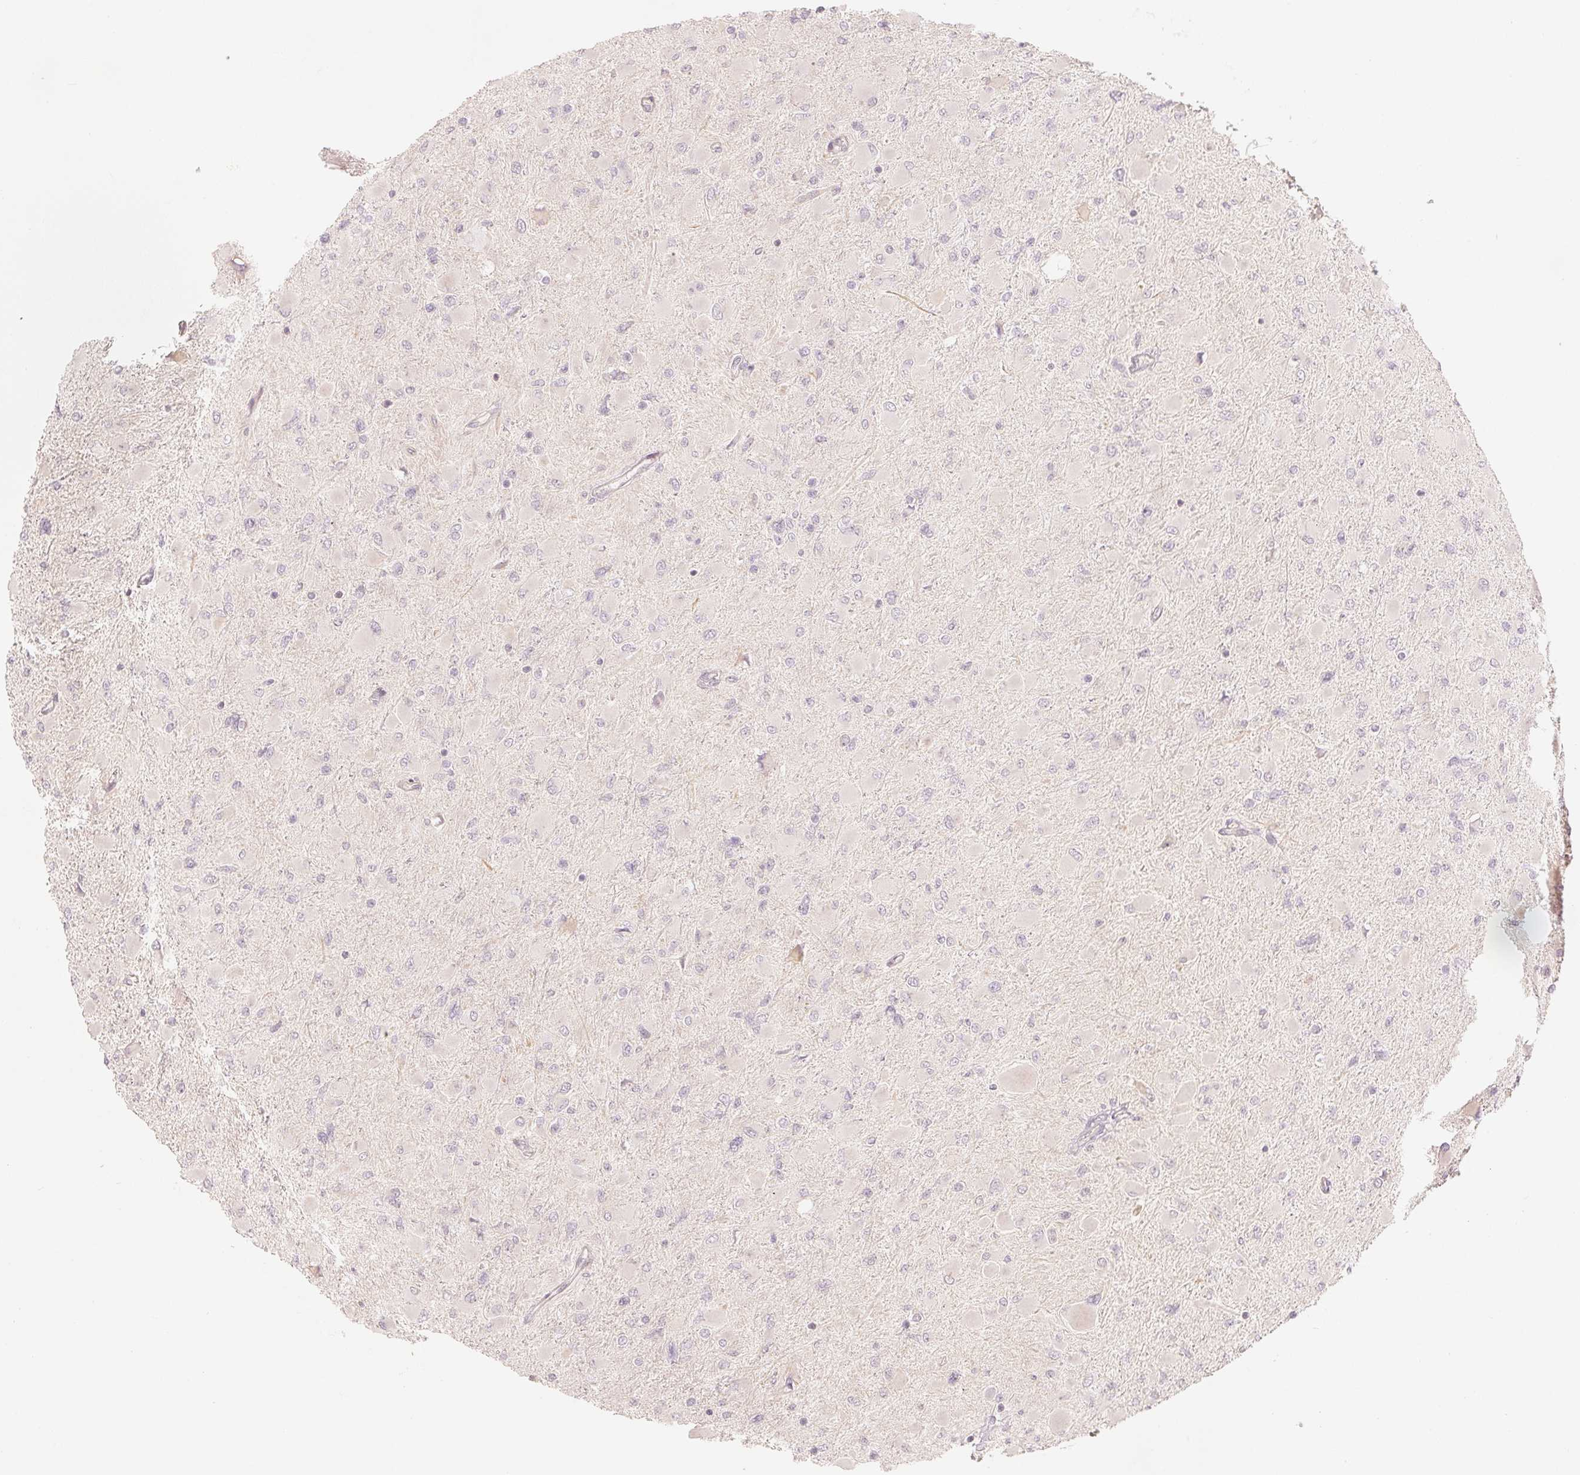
{"staining": {"intensity": "negative", "quantity": "none", "location": "none"}, "tissue": "glioma", "cell_type": "Tumor cells", "image_type": "cancer", "snomed": [{"axis": "morphology", "description": "Glioma, malignant, High grade"}, {"axis": "topography", "description": "Cerebral cortex"}], "caption": "Immunohistochemical staining of malignant glioma (high-grade) demonstrates no significant expression in tumor cells. (DAB (3,3'-diaminobenzidine) IHC, high magnification).", "gene": "DENND2C", "patient": {"sex": "female", "age": 36}}